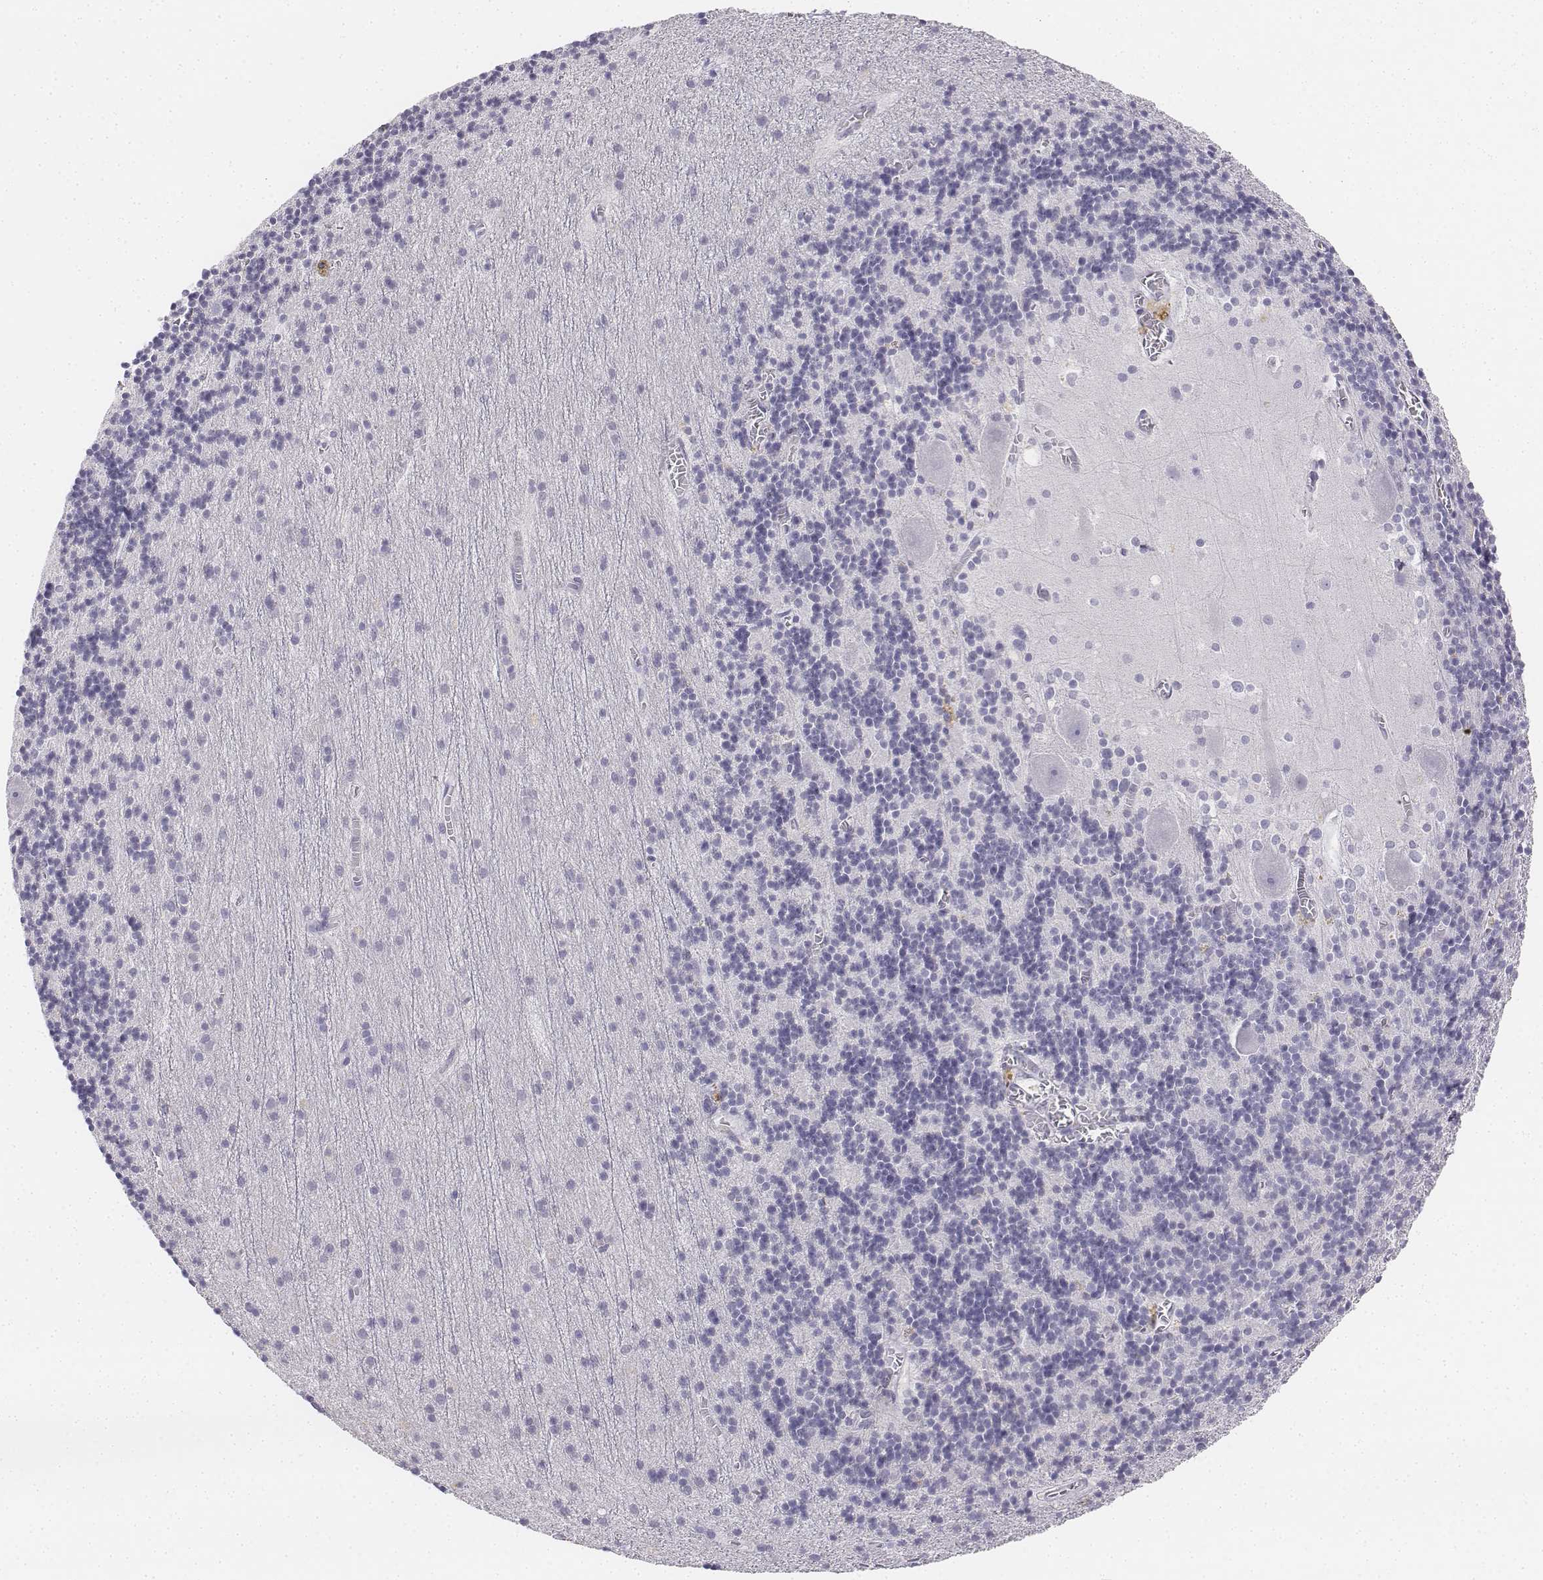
{"staining": {"intensity": "negative", "quantity": "none", "location": "none"}, "tissue": "cerebellum", "cell_type": "Cells in granular layer", "image_type": "normal", "snomed": [{"axis": "morphology", "description": "Normal tissue, NOS"}, {"axis": "topography", "description": "Cerebellum"}], "caption": "Micrograph shows no significant protein staining in cells in granular layer of unremarkable cerebellum. (Brightfield microscopy of DAB (3,3'-diaminobenzidine) immunohistochemistry (IHC) at high magnification).", "gene": "UCN2", "patient": {"sex": "male", "age": 70}}